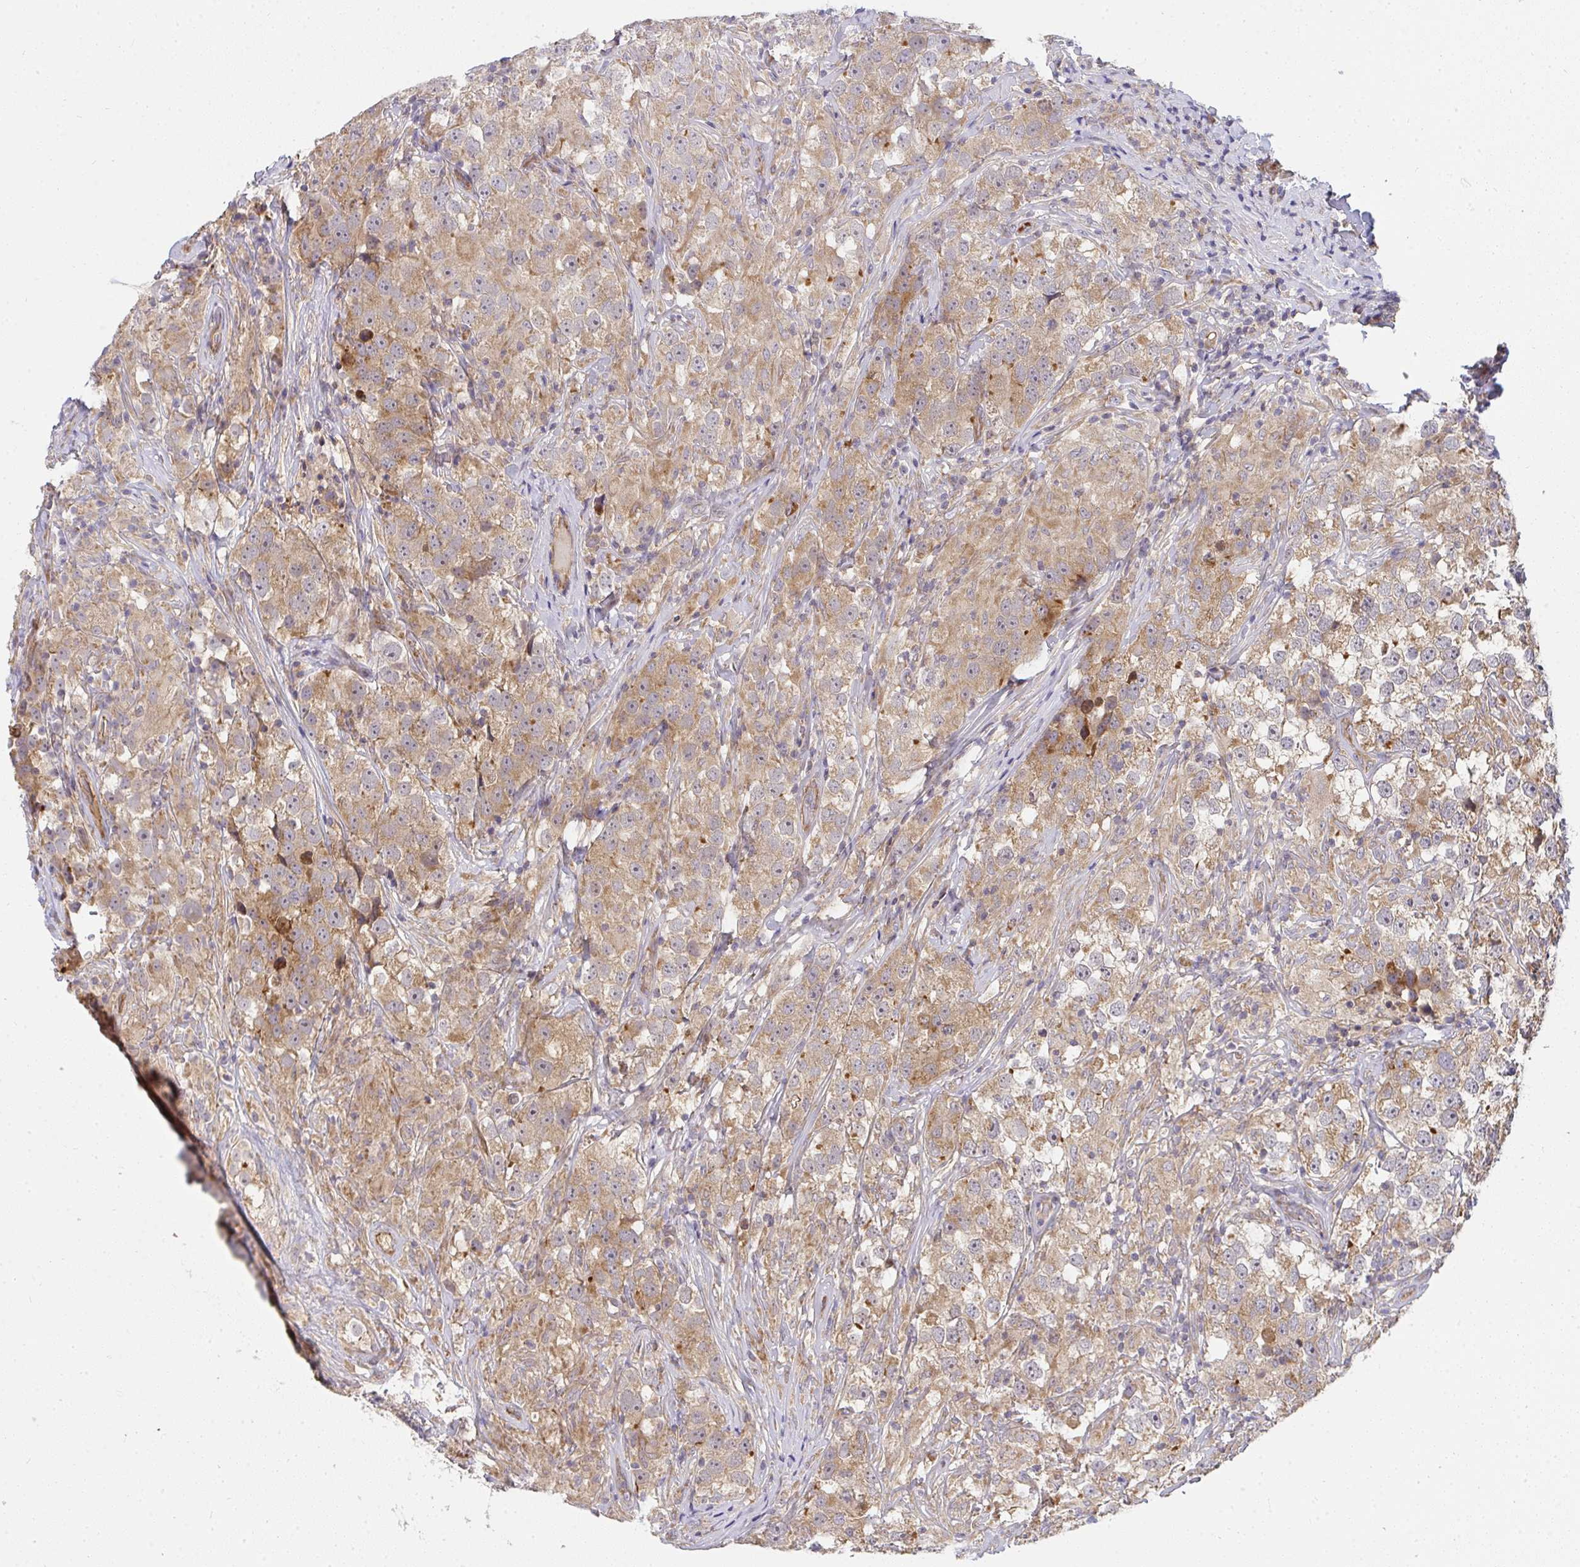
{"staining": {"intensity": "moderate", "quantity": ">75%", "location": "cytoplasmic/membranous"}, "tissue": "testis cancer", "cell_type": "Tumor cells", "image_type": "cancer", "snomed": [{"axis": "morphology", "description": "Seminoma, NOS"}, {"axis": "topography", "description": "Testis"}], "caption": "Immunohistochemistry (IHC) photomicrograph of neoplastic tissue: human testis cancer stained using immunohistochemistry (IHC) displays medium levels of moderate protein expression localized specifically in the cytoplasmic/membranous of tumor cells, appearing as a cytoplasmic/membranous brown color.", "gene": "B4GALT6", "patient": {"sex": "male", "age": 46}}